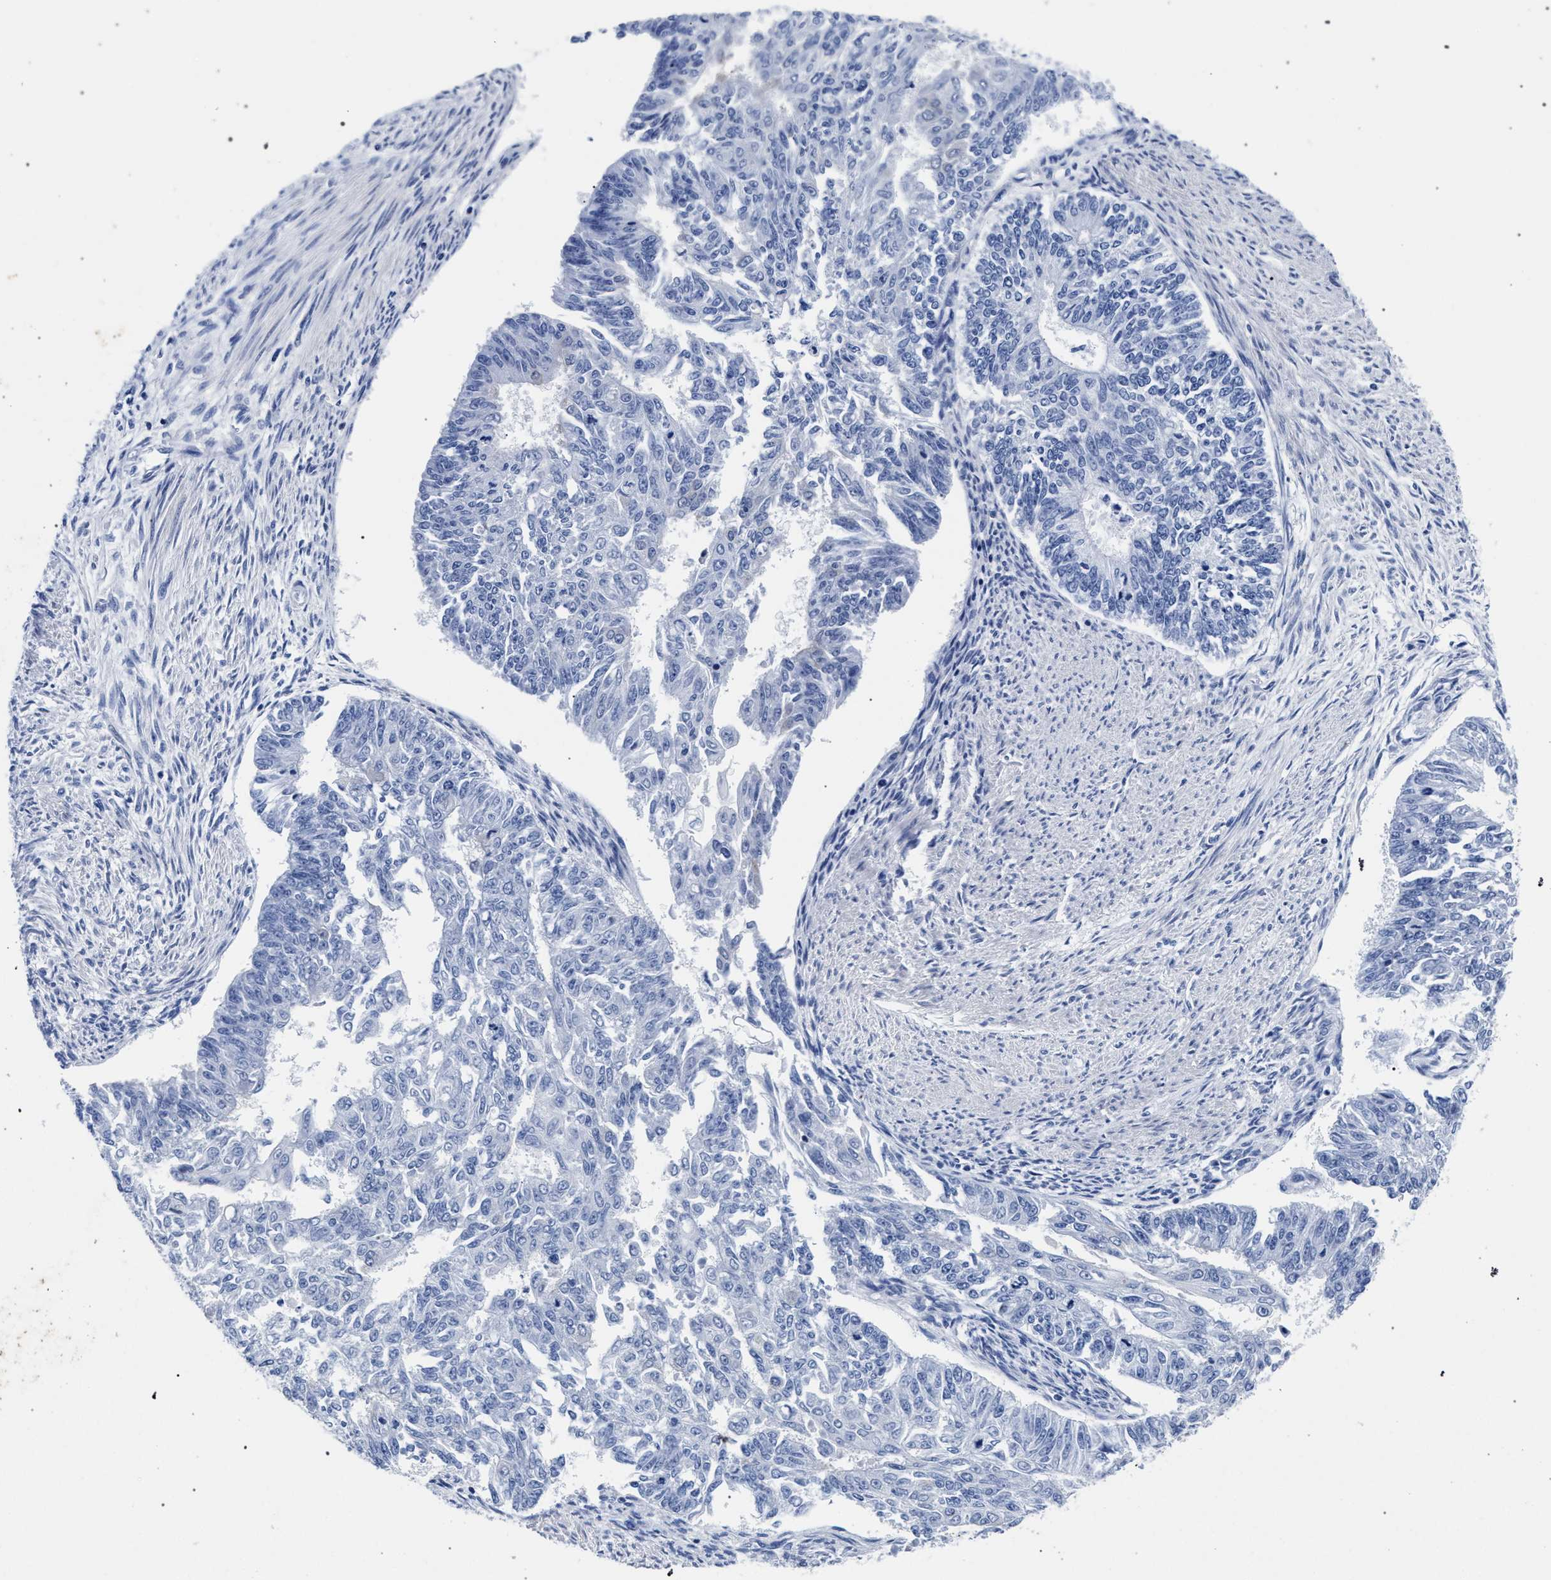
{"staining": {"intensity": "negative", "quantity": "none", "location": "none"}, "tissue": "endometrial cancer", "cell_type": "Tumor cells", "image_type": "cancer", "snomed": [{"axis": "morphology", "description": "Adenocarcinoma, NOS"}, {"axis": "topography", "description": "Endometrium"}], "caption": "Histopathology image shows no significant protein positivity in tumor cells of endometrial adenocarcinoma.", "gene": "AKAP4", "patient": {"sex": "female", "age": 32}}